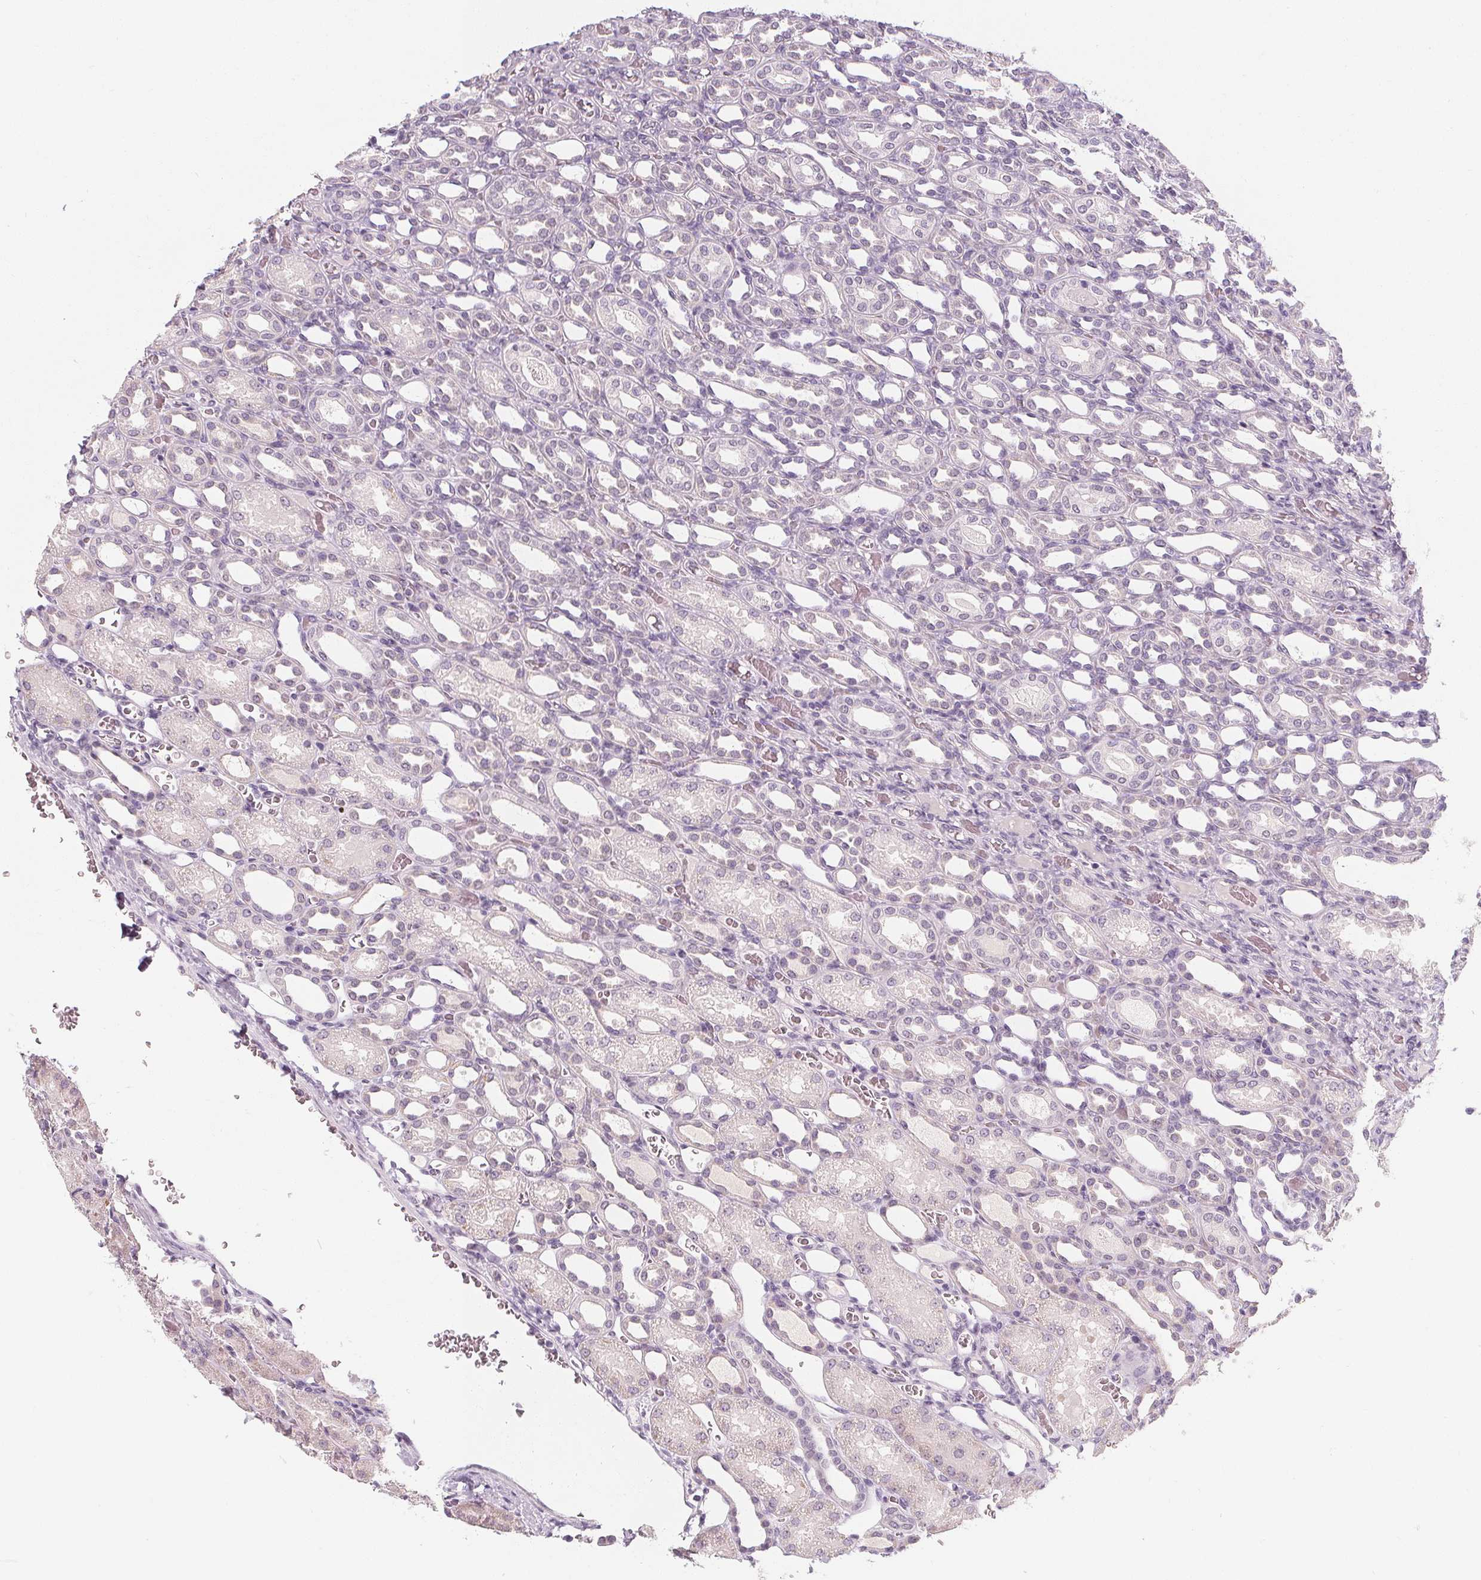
{"staining": {"intensity": "moderate", "quantity": "<25%", "location": "nuclear"}, "tissue": "kidney", "cell_type": "Cells in glomeruli", "image_type": "normal", "snomed": [{"axis": "morphology", "description": "Normal tissue, NOS"}, {"axis": "topography", "description": "Kidney"}], "caption": "Immunohistochemistry histopathology image of benign kidney: kidney stained using immunohistochemistry (IHC) displays low levels of moderate protein expression localized specifically in the nuclear of cells in glomeruli, appearing as a nuclear brown color.", "gene": "DBX2", "patient": {"sex": "male", "age": 2}}